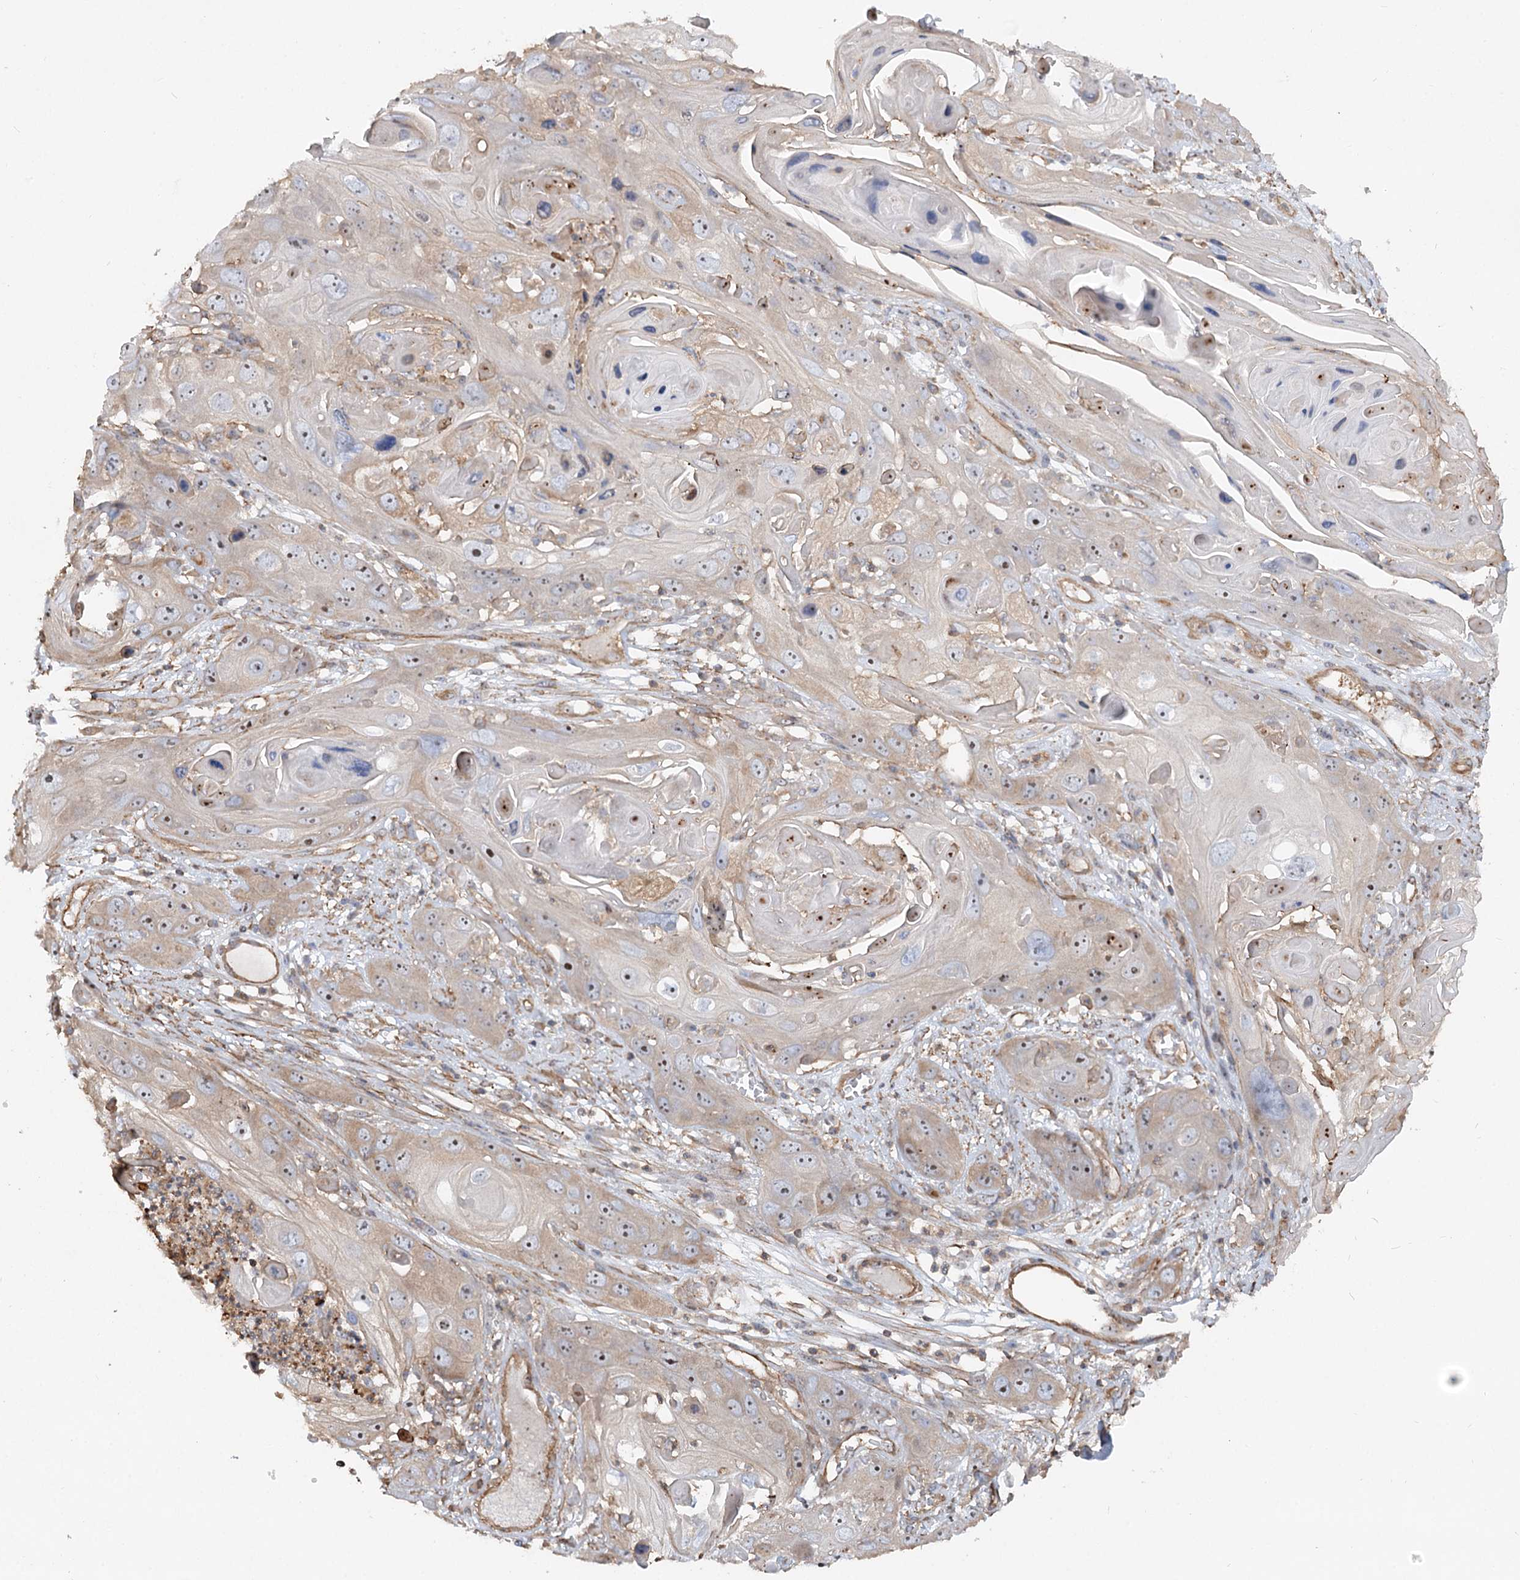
{"staining": {"intensity": "weak", "quantity": "25%-75%", "location": "cytoplasmic/membranous,nuclear"}, "tissue": "skin cancer", "cell_type": "Tumor cells", "image_type": "cancer", "snomed": [{"axis": "morphology", "description": "Squamous cell carcinoma, NOS"}, {"axis": "topography", "description": "Skin"}], "caption": "Protein analysis of skin squamous cell carcinoma tissue demonstrates weak cytoplasmic/membranous and nuclear staining in about 25%-75% of tumor cells. (DAB IHC, brown staining for protein, blue staining for nuclei).", "gene": "WDR36", "patient": {"sex": "male", "age": 55}}